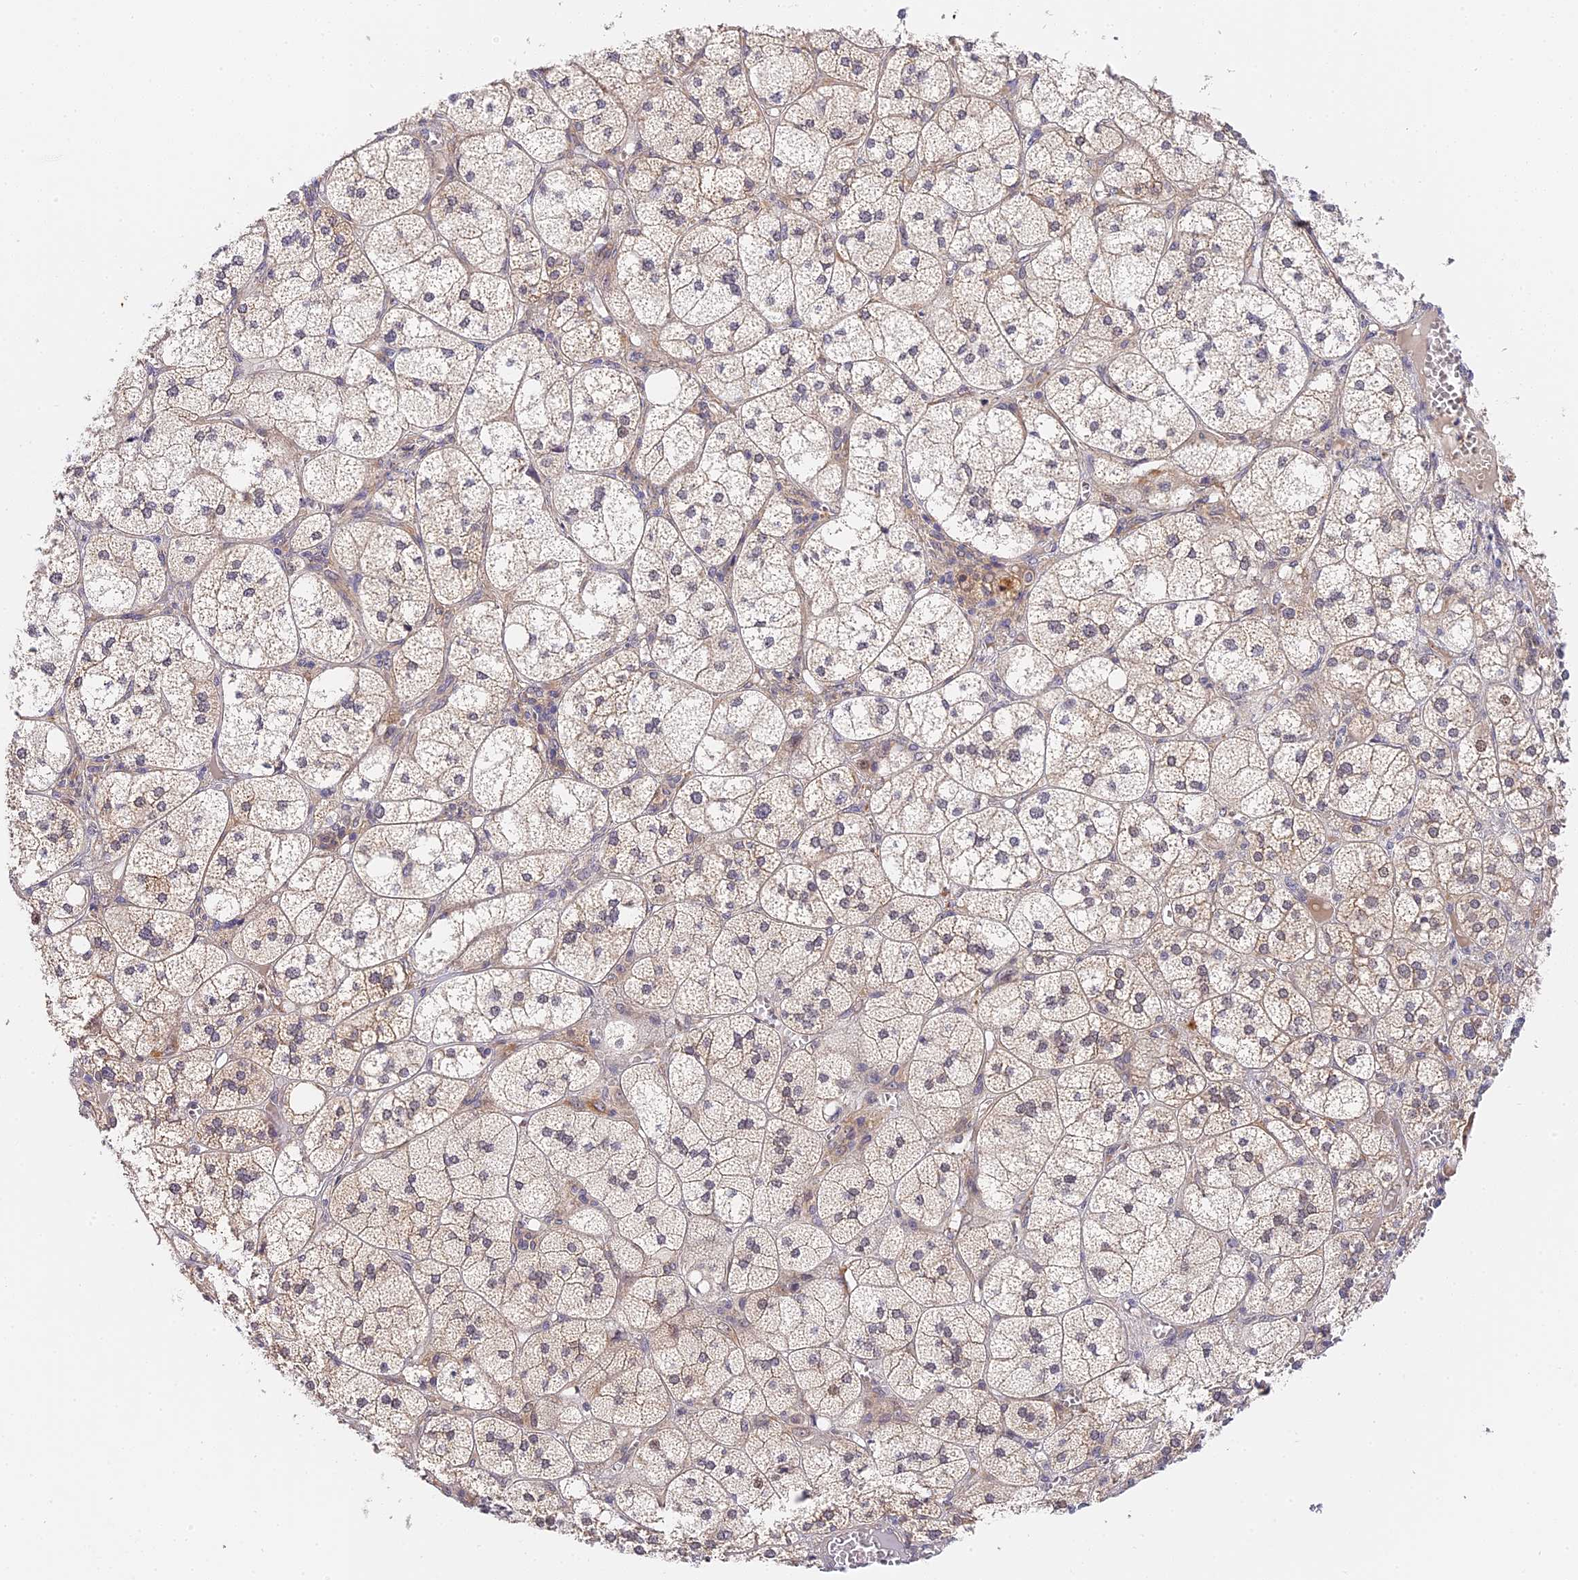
{"staining": {"intensity": "moderate", "quantity": "25%-75%", "location": "cytoplasmic/membranous,nuclear"}, "tissue": "adrenal gland", "cell_type": "Glandular cells", "image_type": "normal", "snomed": [{"axis": "morphology", "description": "Normal tissue, NOS"}, {"axis": "topography", "description": "Adrenal gland"}], "caption": "Immunohistochemistry staining of unremarkable adrenal gland, which reveals medium levels of moderate cytoplasmic/membranous,nuclear expression in about 25%-75% of glandular cells indicating moderate cytoplasmic/membranous,nuclear protein staining. The staining was performed using DAB (3,3'-diaminobenzidine) (brown) for protein detection and nuclei were counterstained in hematoxylin (blue).", "gene": "IMPACT", "patient": {"sex": "female", "age": 61}}